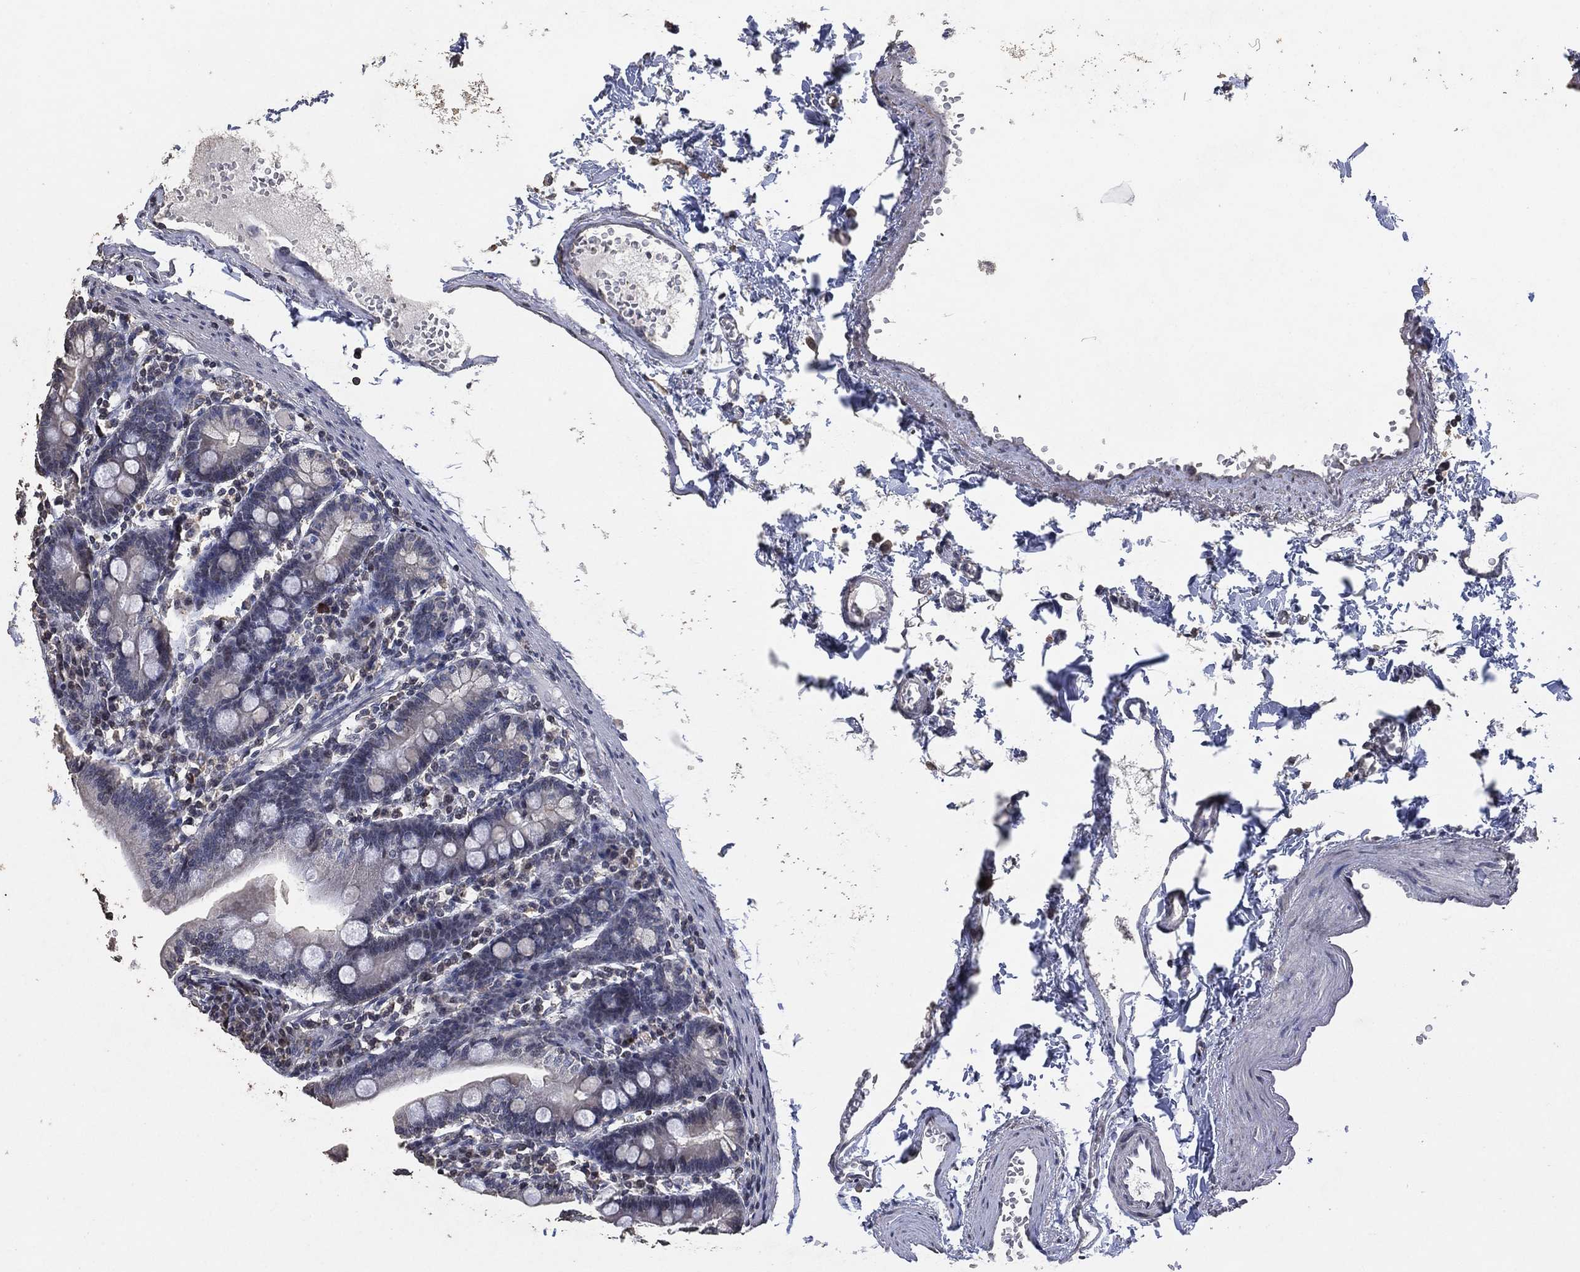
{"staining": {"intensity": "negative", "quantity": "none", "location": "none"}, "tissue": "duodenum", "cell_type": "Glandular cells", "image_type": "normal", "snomed": [{"axis": "morphology", "description": "Normal tissue, NOS"}, {"axis": "topography", "description": "Duodenum"}], "caption": "Normal duodenum was stained to show a protein in brown. There is no significant expression in glandular cells. (Immunohistochemistry (ihc), brightfield microscopy, high magnification).", "gene": "ADPRHL1", "patient": {"sex": "female", "age": 67}}